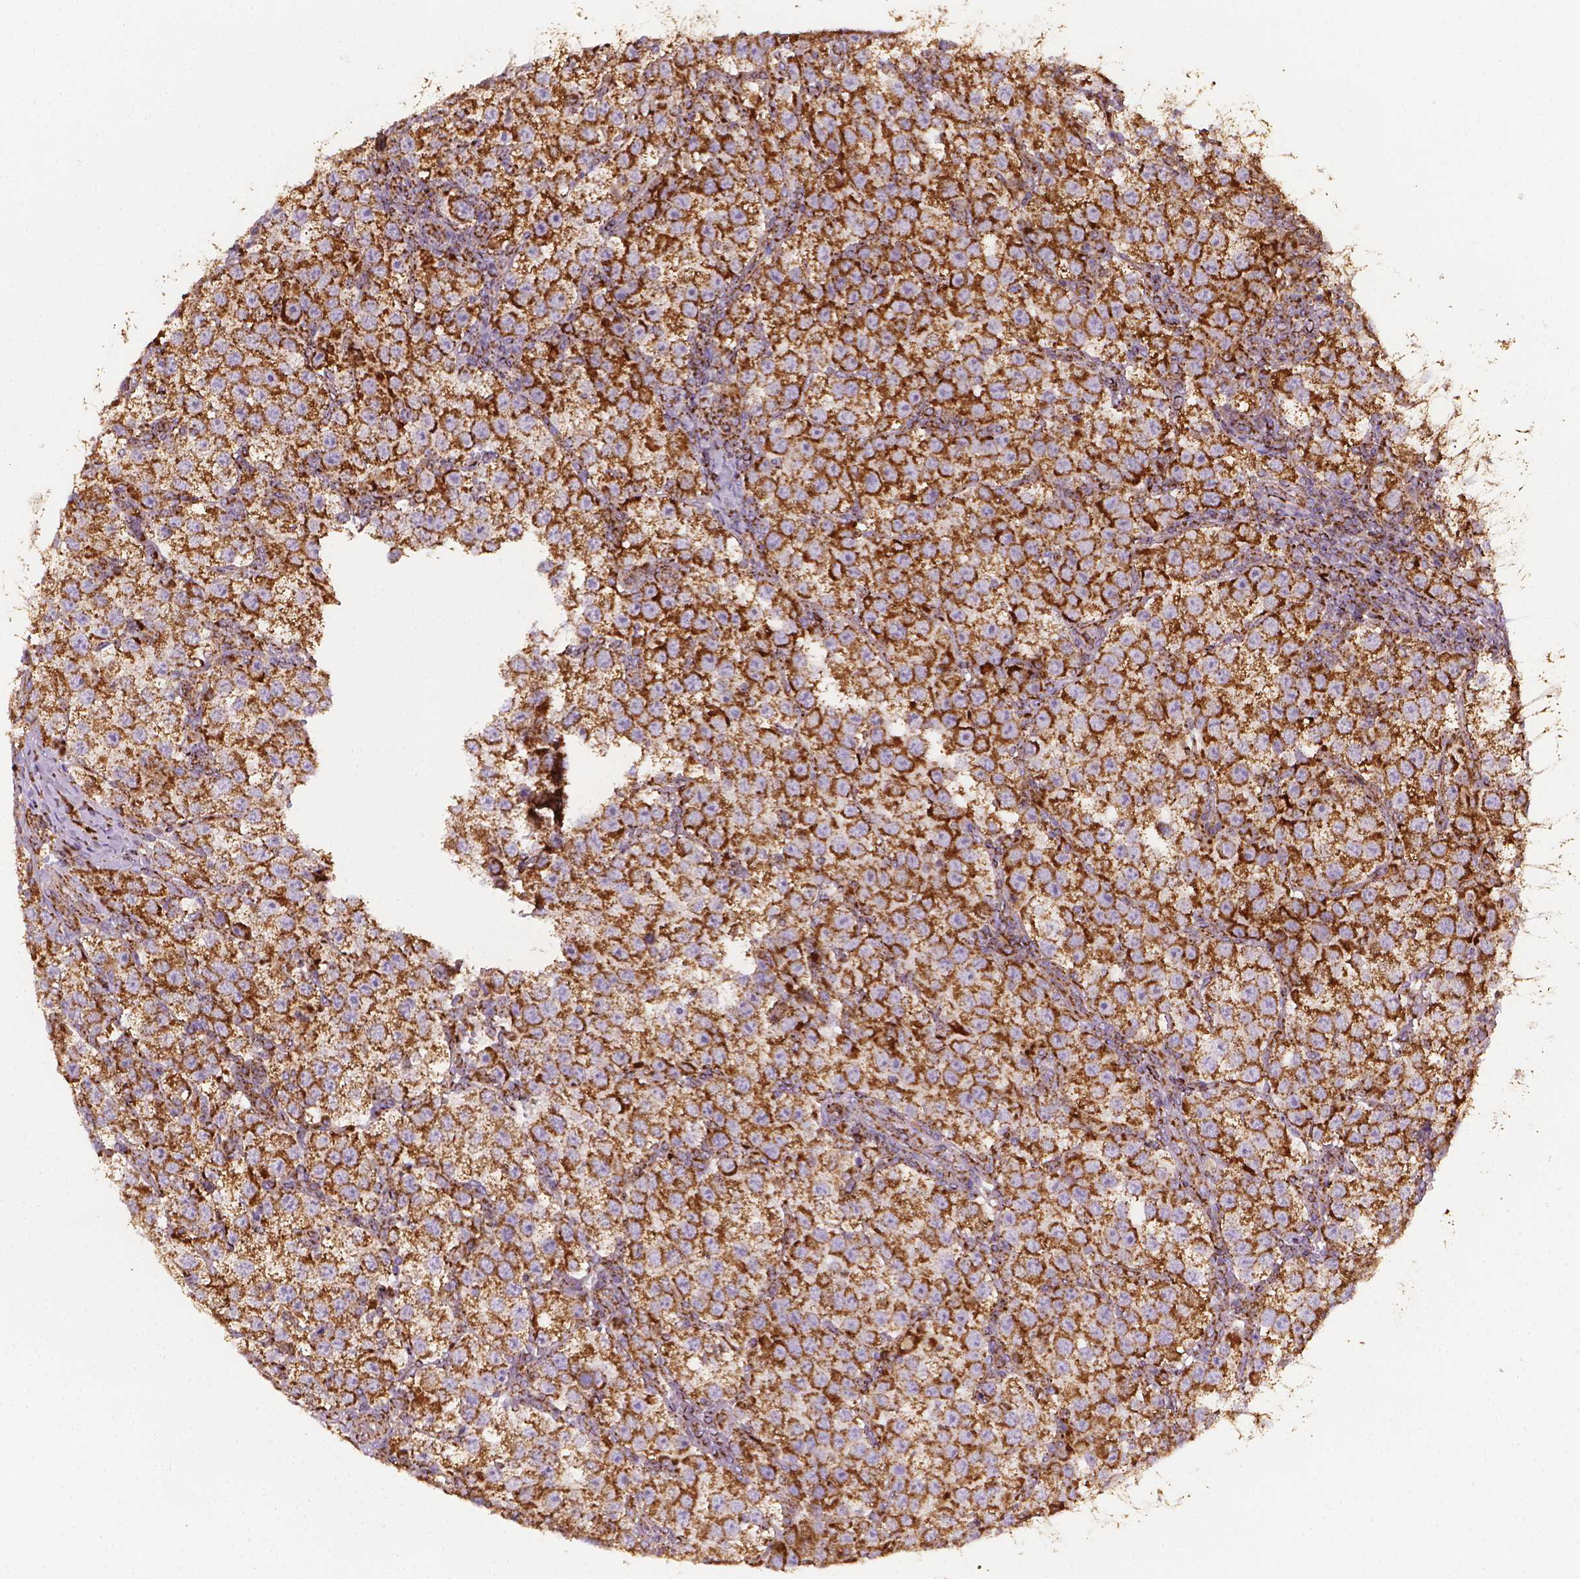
{"staining": {"intensity": "strong", "quantity": ">75%", "location": "cytoplasmic/membranous"}, "tissue": "testis cancer", "cell_type": "Tumor cells", "image_type": "cancer", "snomed": [{"axis": "morphology", "description": "Seminoma, NOS"}, {"axis": "topography", "description": "Testis"}], "caption": "IHC (DAB (3,3'-diaminobenzidine)) staining of human testis cancer (seminoma) displays strong cytoplasmic/membranous protein expression in approximately >75% of tumor cells.", "gene": "ILVBL", "patient": {"sex": "male", "age": 37}}